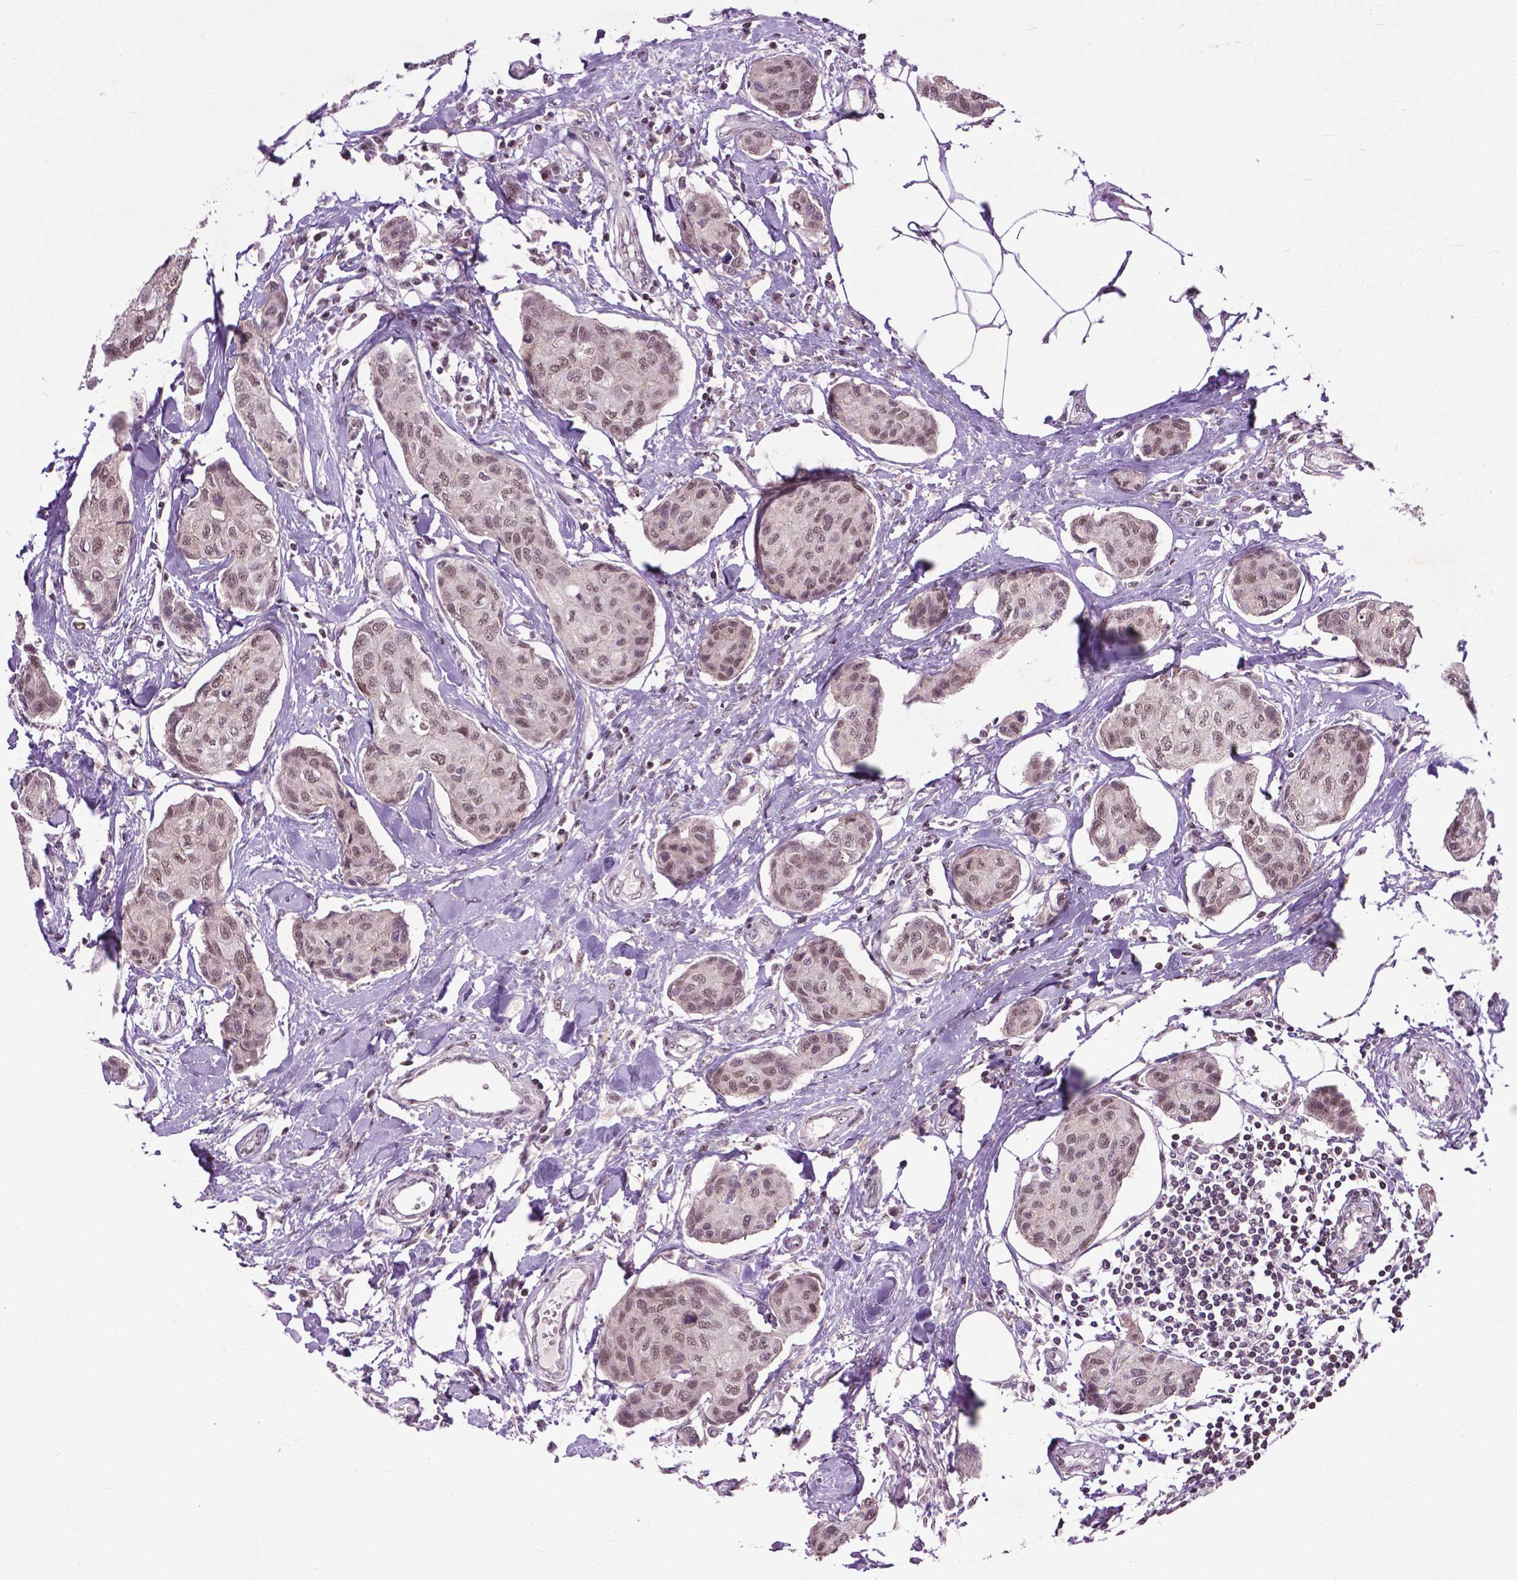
{"staining": {"intensity": "weak", "quantity": ">75%", "location": "nuclear"}, "tissue": "breast cancer", "cell_type": "Tumor cells", "image_type": "cancer", "snomed": [{"axis": "morphology", "description": "Duct carcinoma"}, {"axis": "topography", "description": "Breast"}], "caption": "Brown immunohistochemical staining in human breast intraductal carcinoma exhibits weak nuclear staining in approximately >75% of tumor cells.", "gene": "EAF1", "patient": {"sex": "female", "age": 80}}